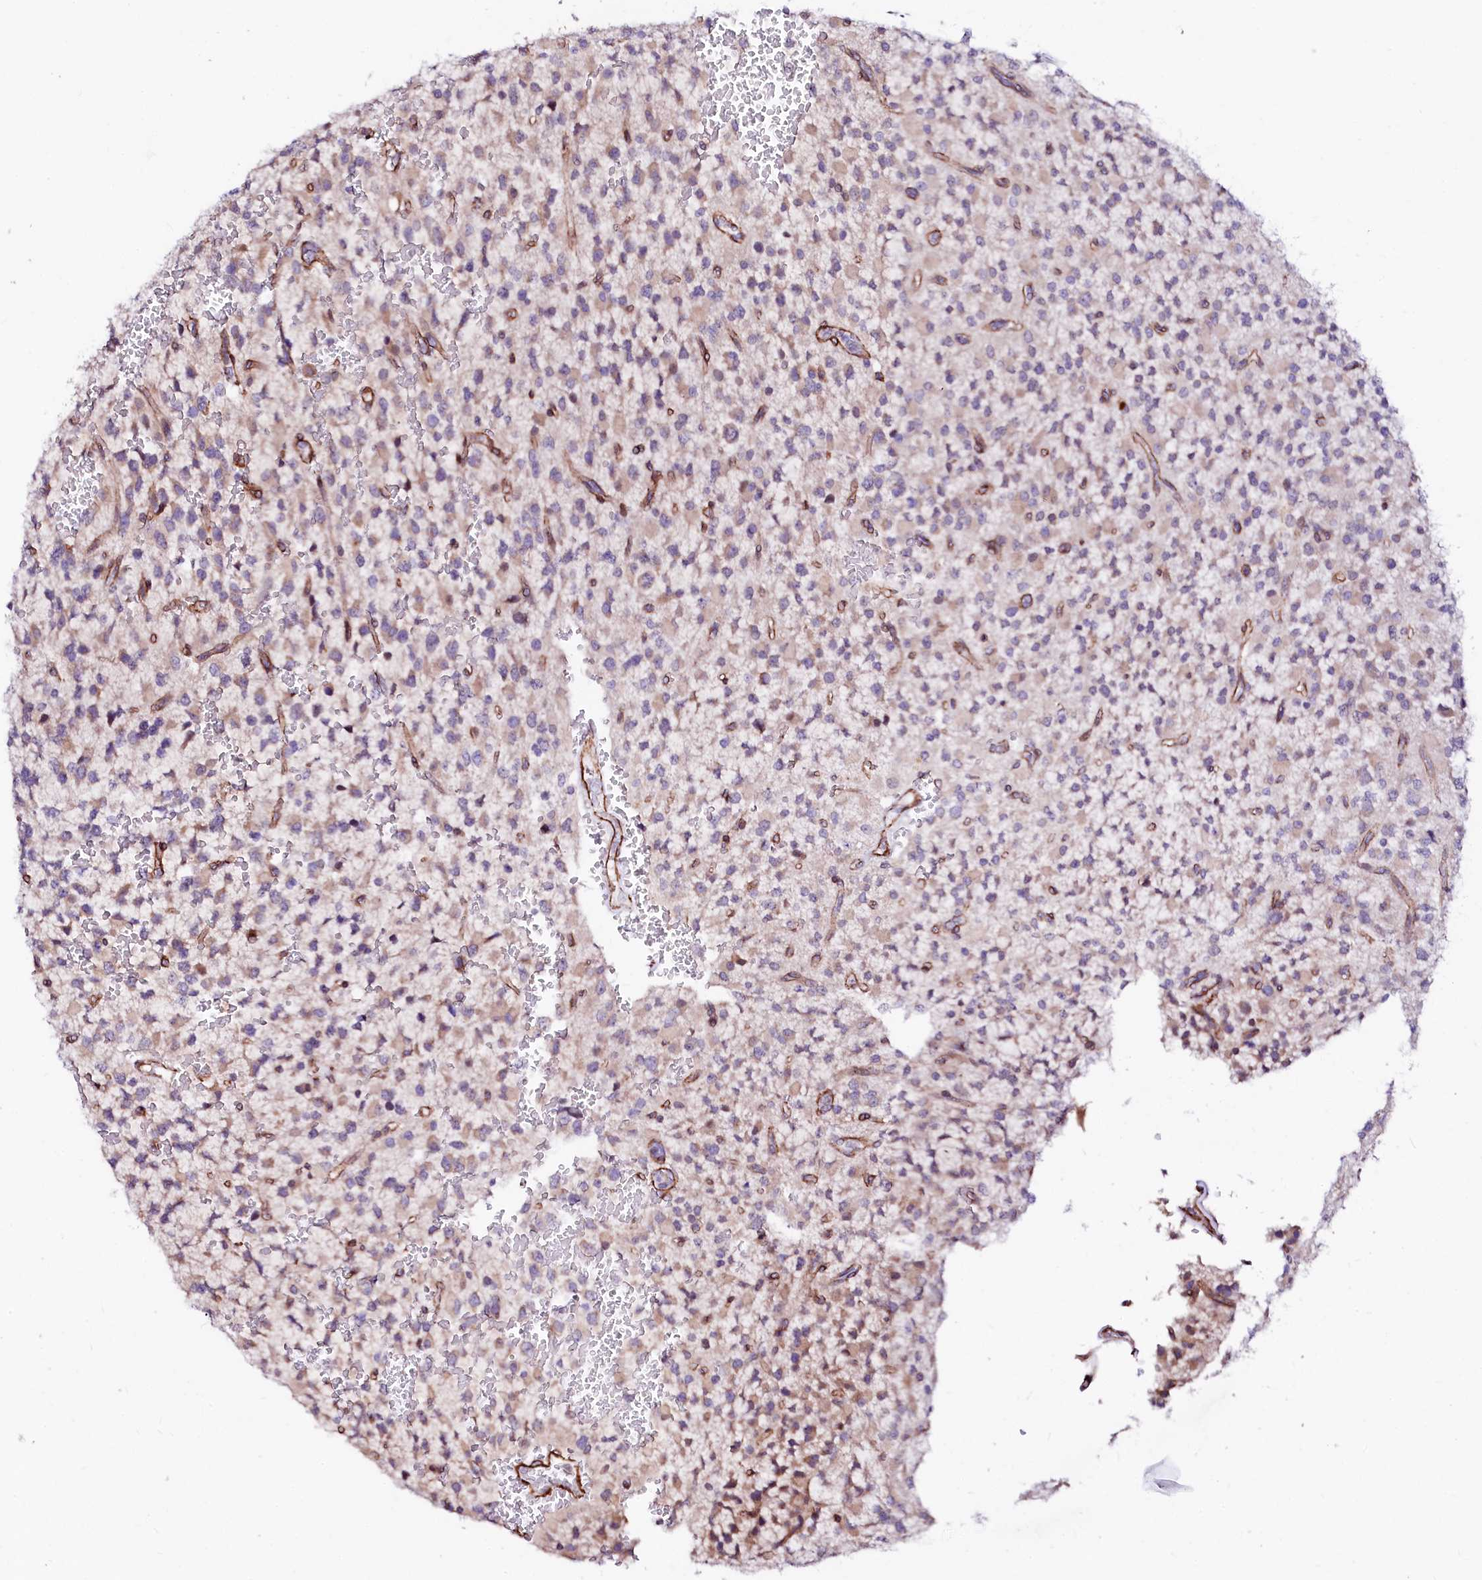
{"staining": {"intensity": "weak", "quantity": "25%-75%", "location": "cytoplasmic/membranous"}, "tissue": "glioma", "cell_type": "Tumor cells", "image_type": "cancer", "snomed": [{"axis": "morphology", "description": "Glioma, malignant, High grade"}, {"axis": "topography", "description": "Brain"}], "caption": "Glioma tissue demonstrates weak cytoplasmic/membranous expression in approximately 25%-75% of tumor cells", "gene": "GPR176", "patient": {"sex": "male", "age": 34}}